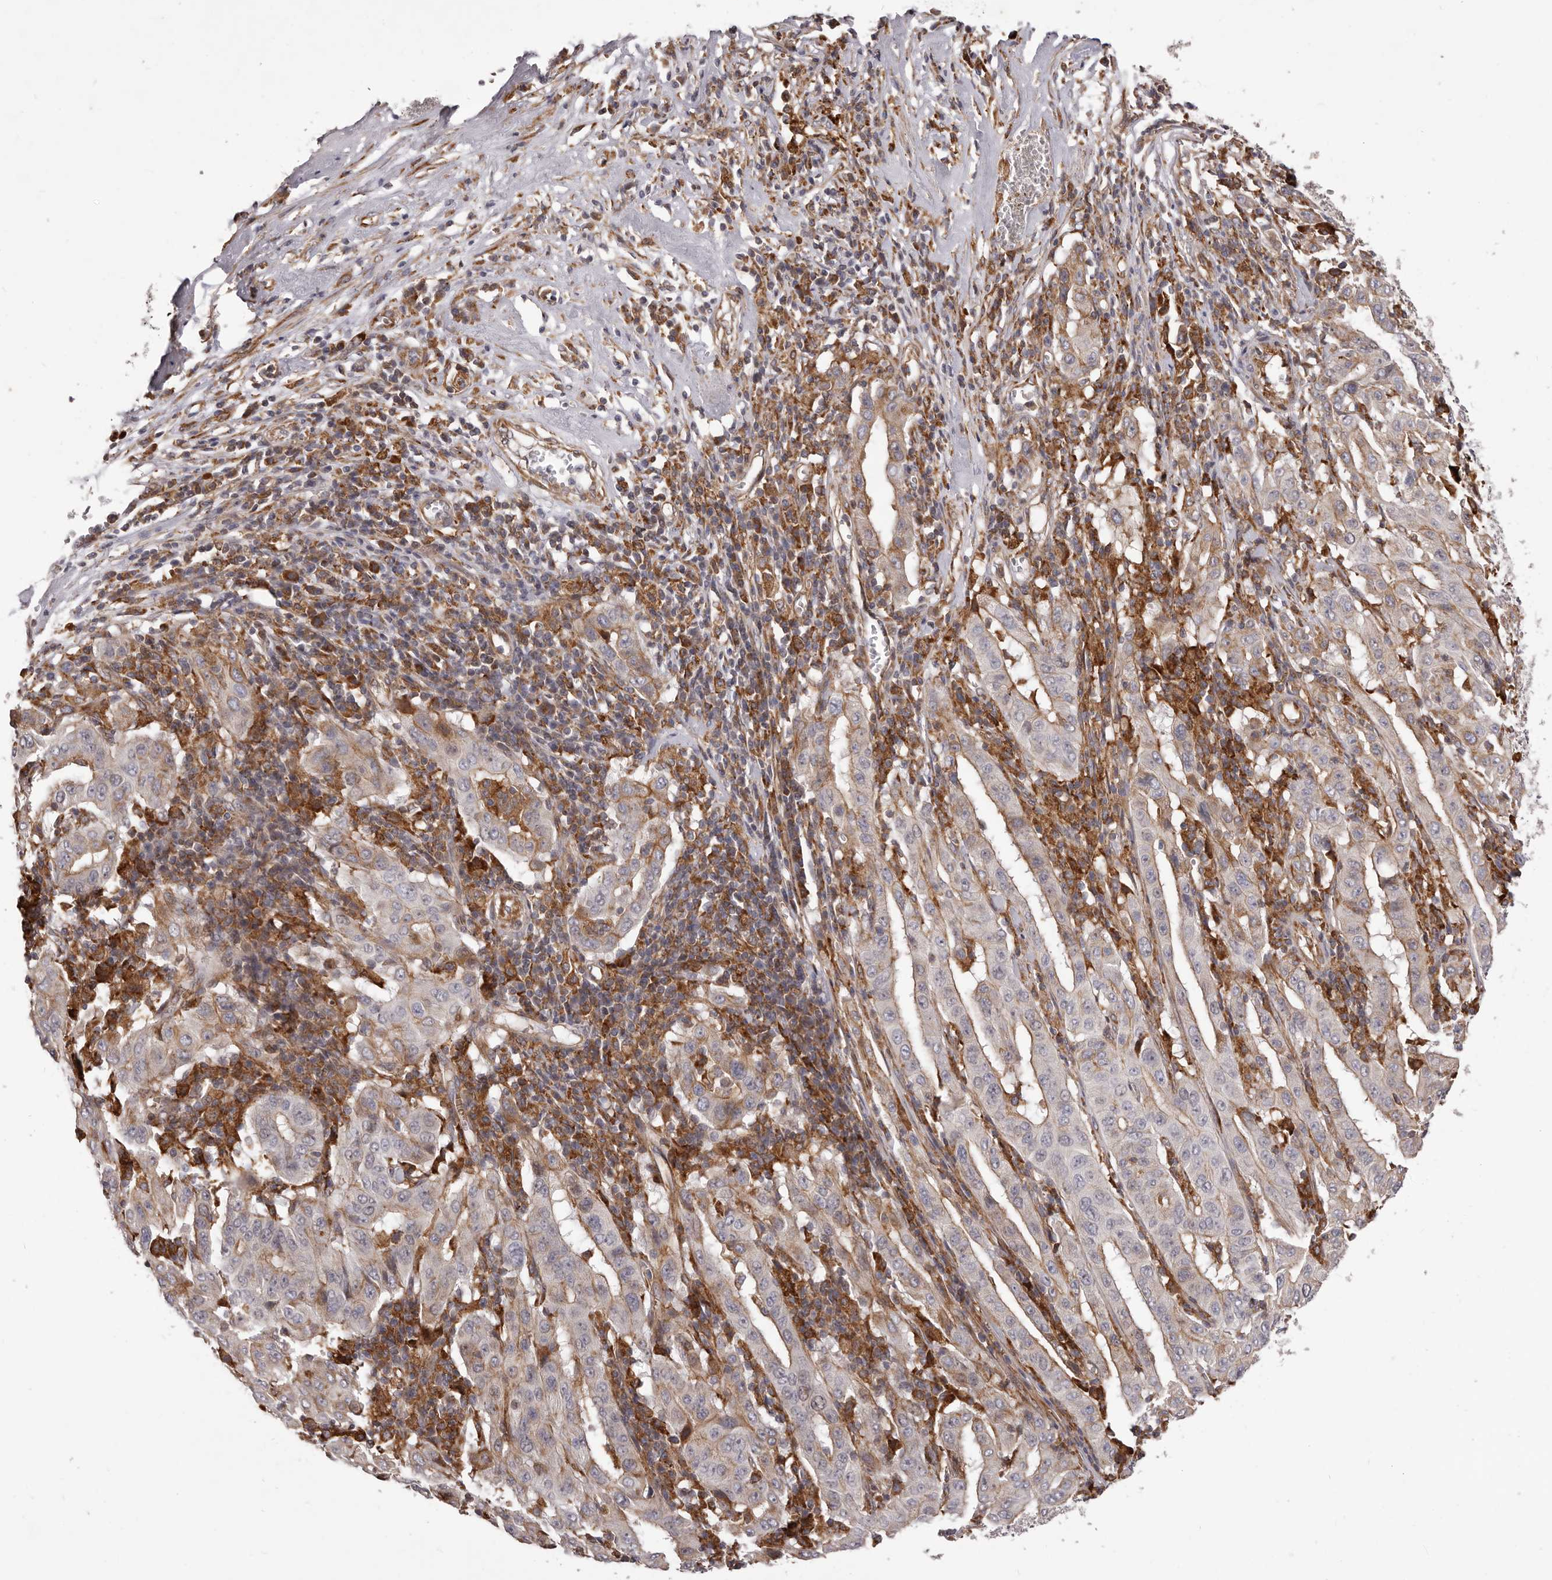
{"staining": {"intensity": "moderate", "quantity": "25%-75%", "location": "cytoplasmic/membranous"}, "tissue": "pancreatic cancer", "cell_type": "Tumor cells", "image_type": "cancer", "snomed": [{"axis": "morphology", "description": "Adenocarcinoma, NOS"}, {"axis": "topography", "description": "Pancreas"}], "caption": "A micrograph of human pancreatic cancer (adenocarcinoma) stained for a protein shows moderate cytoplasmic/membranous brown staining in tumor cells. Using DAB (brown) and hematoxylin (blue) stains, captured at high magnification using brightfield microscopy.", "gene": "ALPK1", "patient": {"sex": "male", "age": 63}}